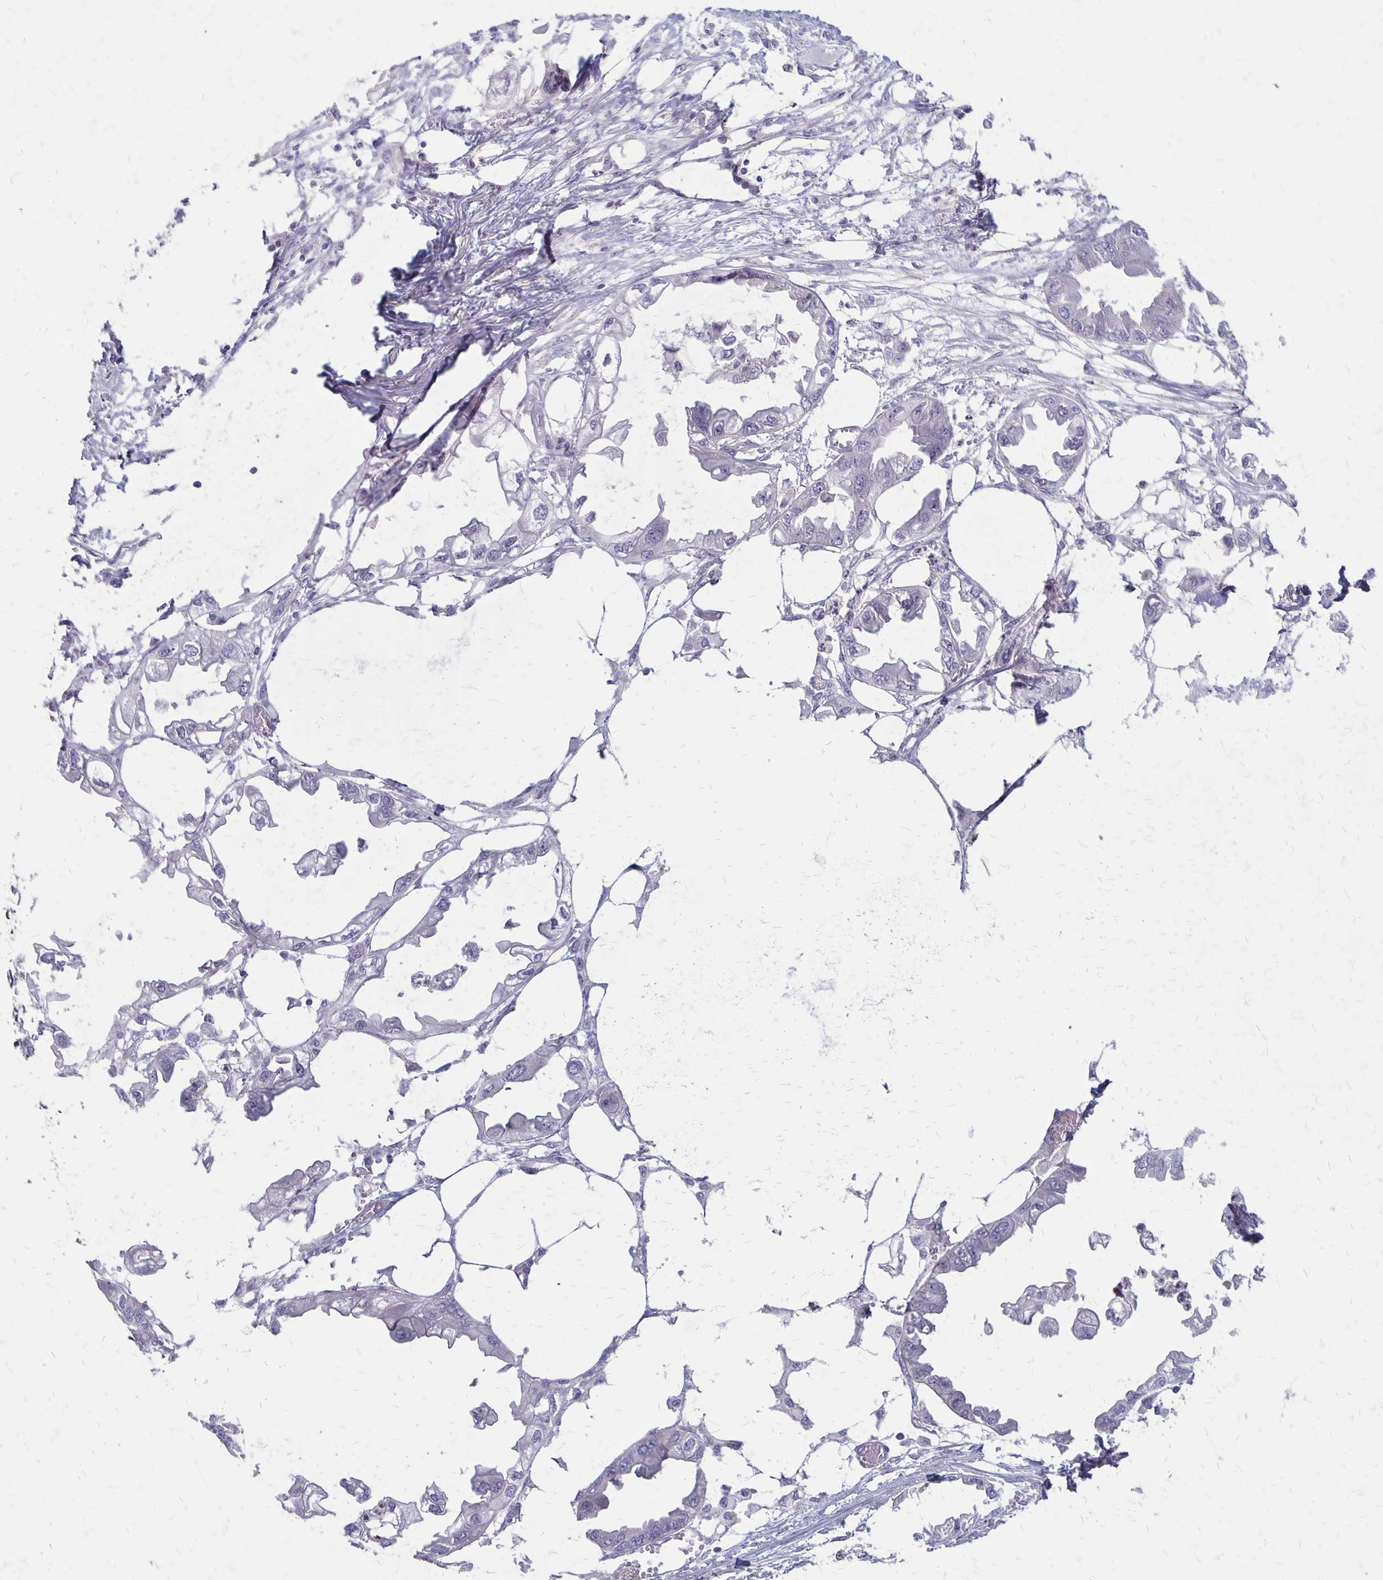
{"staining": {"intensity": "negative", "quantity": "none", "location": "none"}, "tissue": "endometrial cancer", "cell_type": "Tumor cells", "image_type": "cancer", "snomed": [{"axis": "morphology", "description": "Adenocarcinoma, NOS"}, {"axis": "morphology", "description": "Adenocarcinoma, metastatic, NOS"}, {"axis": "topography", "description": "Adipose tissue"}, {"axis": "topography", "description": "Endometrium"}], "caption": "Histopathology image shows no protein expression in tumor cells of endometrial cancer tissue.", "gene": "SEPTIN5", "patient": {"sex": "female", "age": 67}}